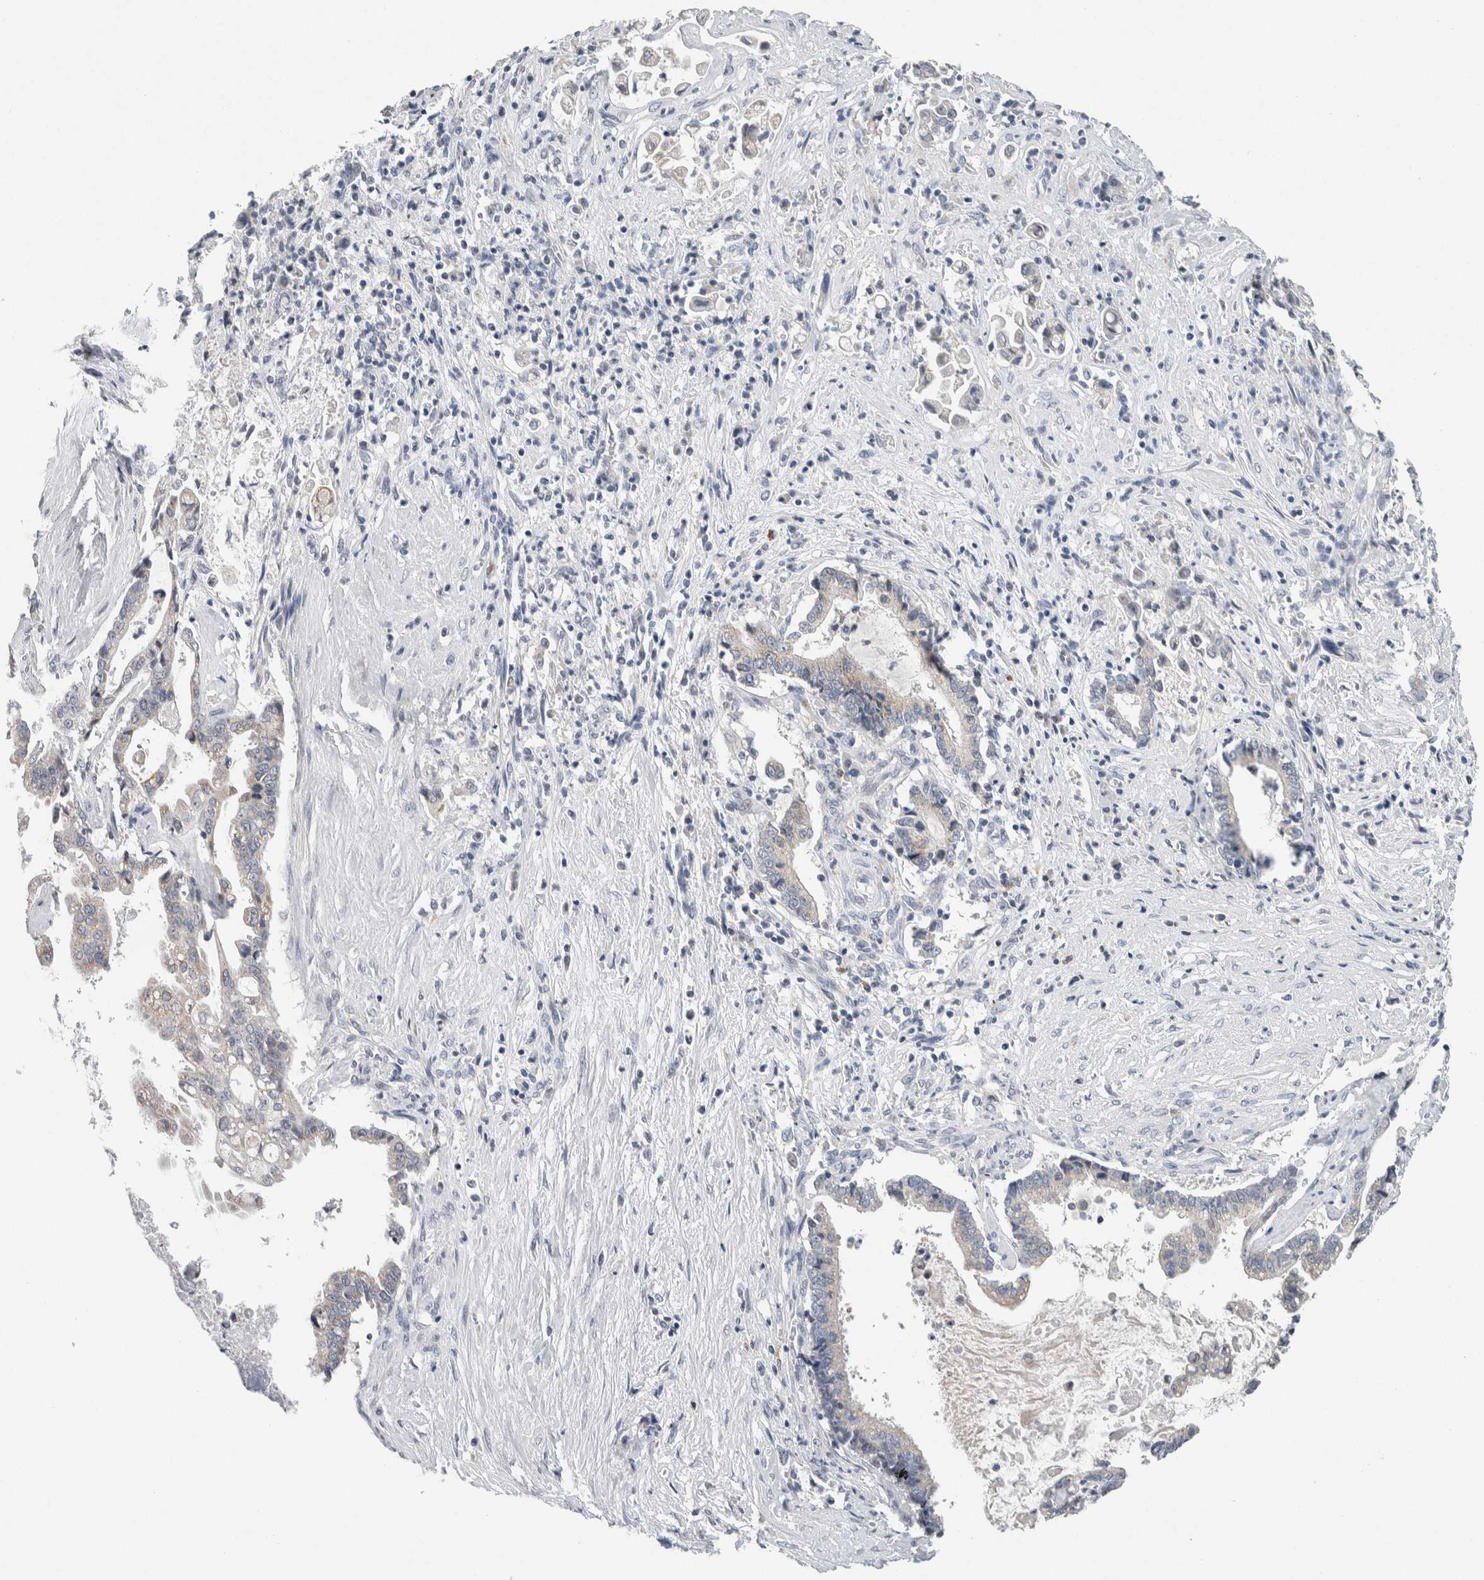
{"staining": {"intensity": "negative", "quantity": "none", "location": "none"}, "tissue": "liver cancer", "cell_type": "Tumor cells", "image_type": "cancer", "snomed": [{"axis": "morphology", "description": "Cholangiocarcinoma"}, {"axis": "topography", "description": "Liver"}], "caption": "A micrograph of human liver cancer (cholangiocarcinoma) is negative for staining in tumor cells.", "gene": "SCN2A", "patient": {"sex": "male", "age": 57}}